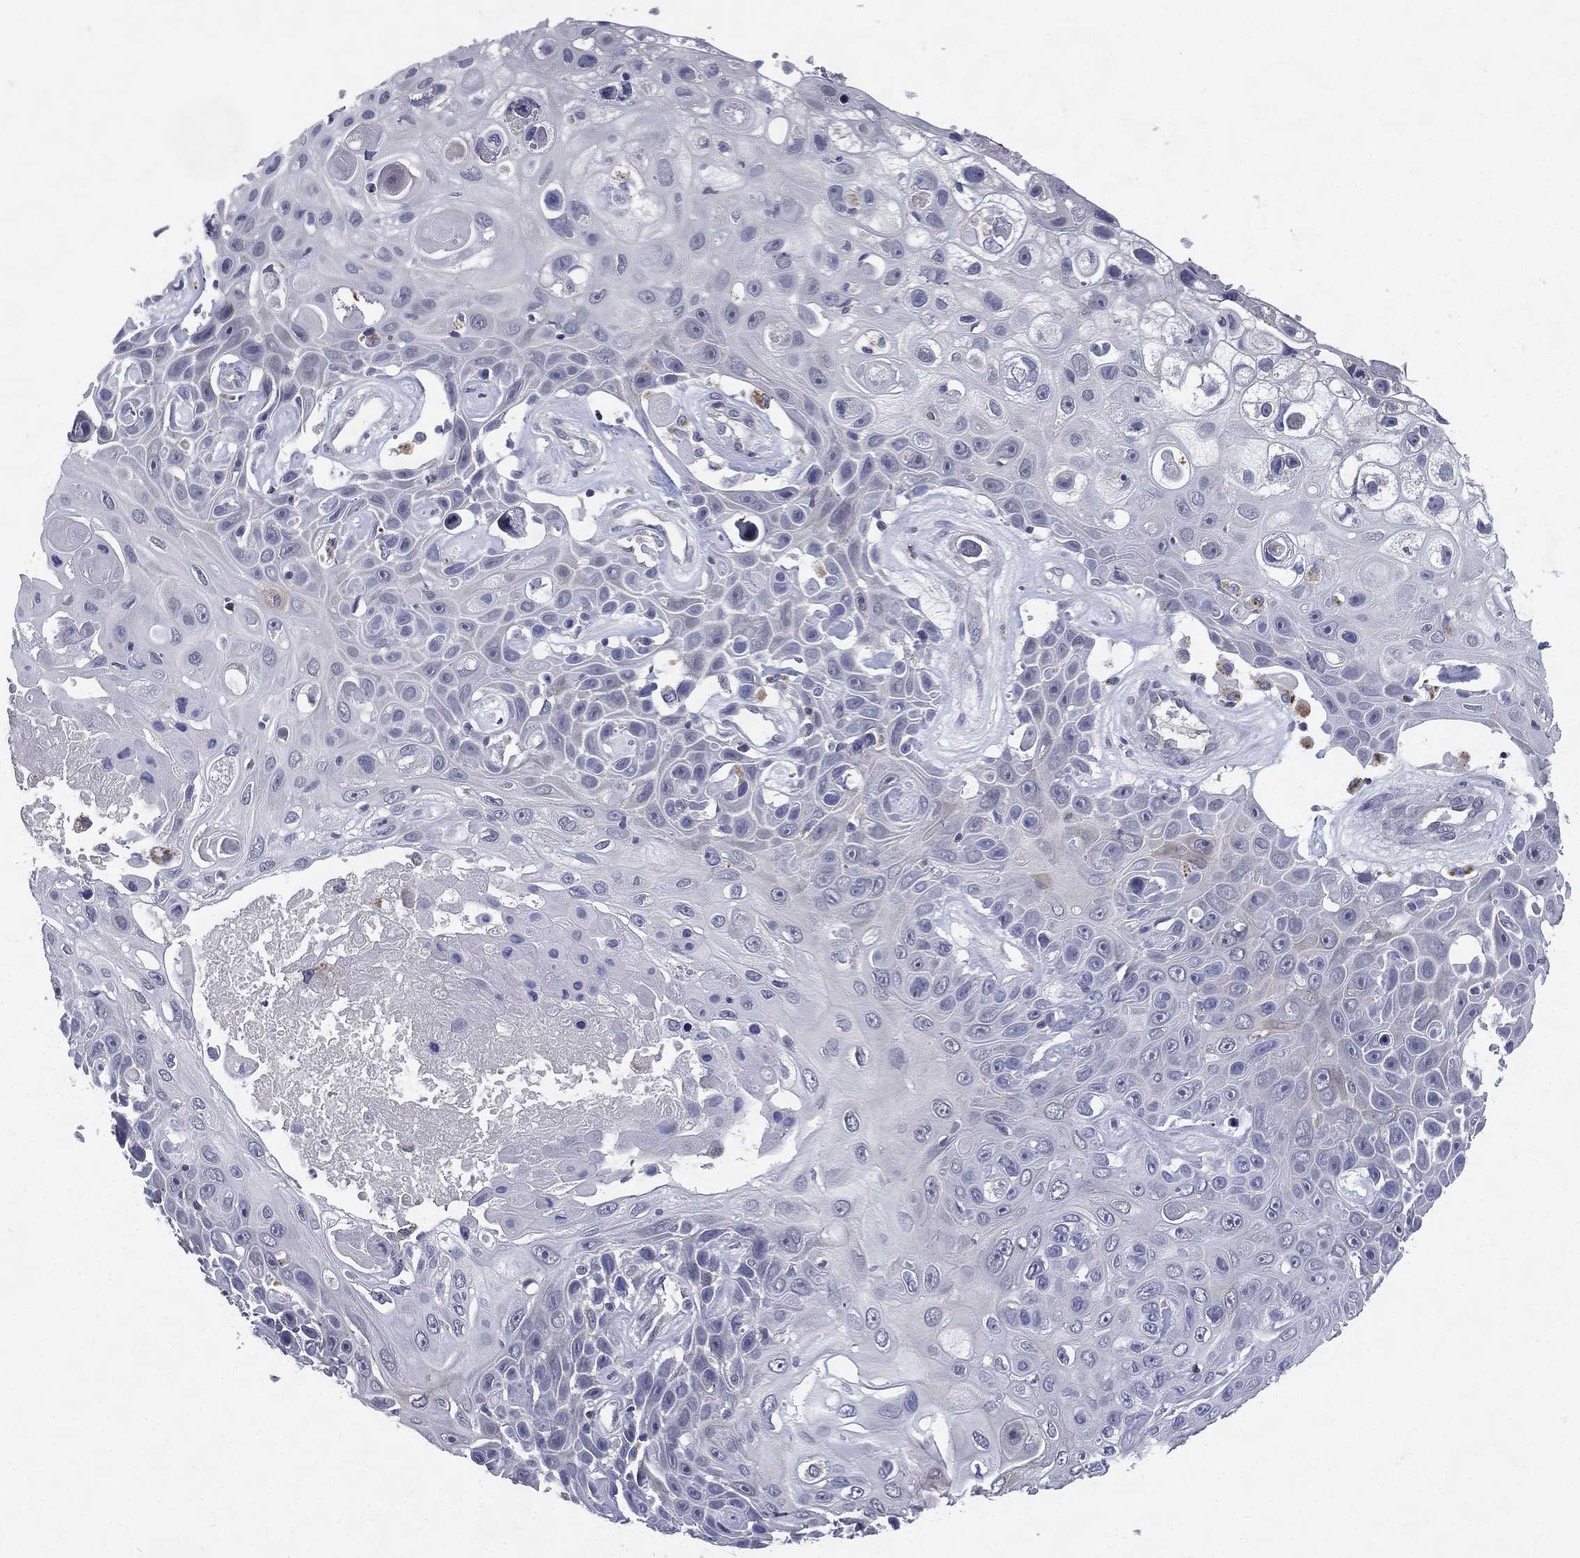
{"staining": {"intensity": "negative", "quantity": "none", "location": "none"}, "tissue": "skin cancer", "cell_type": "Tumor cells", "image_type": "cancer", "snomed": [{"axis": "morphology", "description": "Squamous cell carcinoma, NOS"}, {"axis": "topography", "description": "Skin"}], "caption": "Skin cancer stained for a protein using immunohistochemistry (IHC) shows no positivity tumor cells.", "gene": "IFT27", "patient": {"sex": "male", "age": 82}}